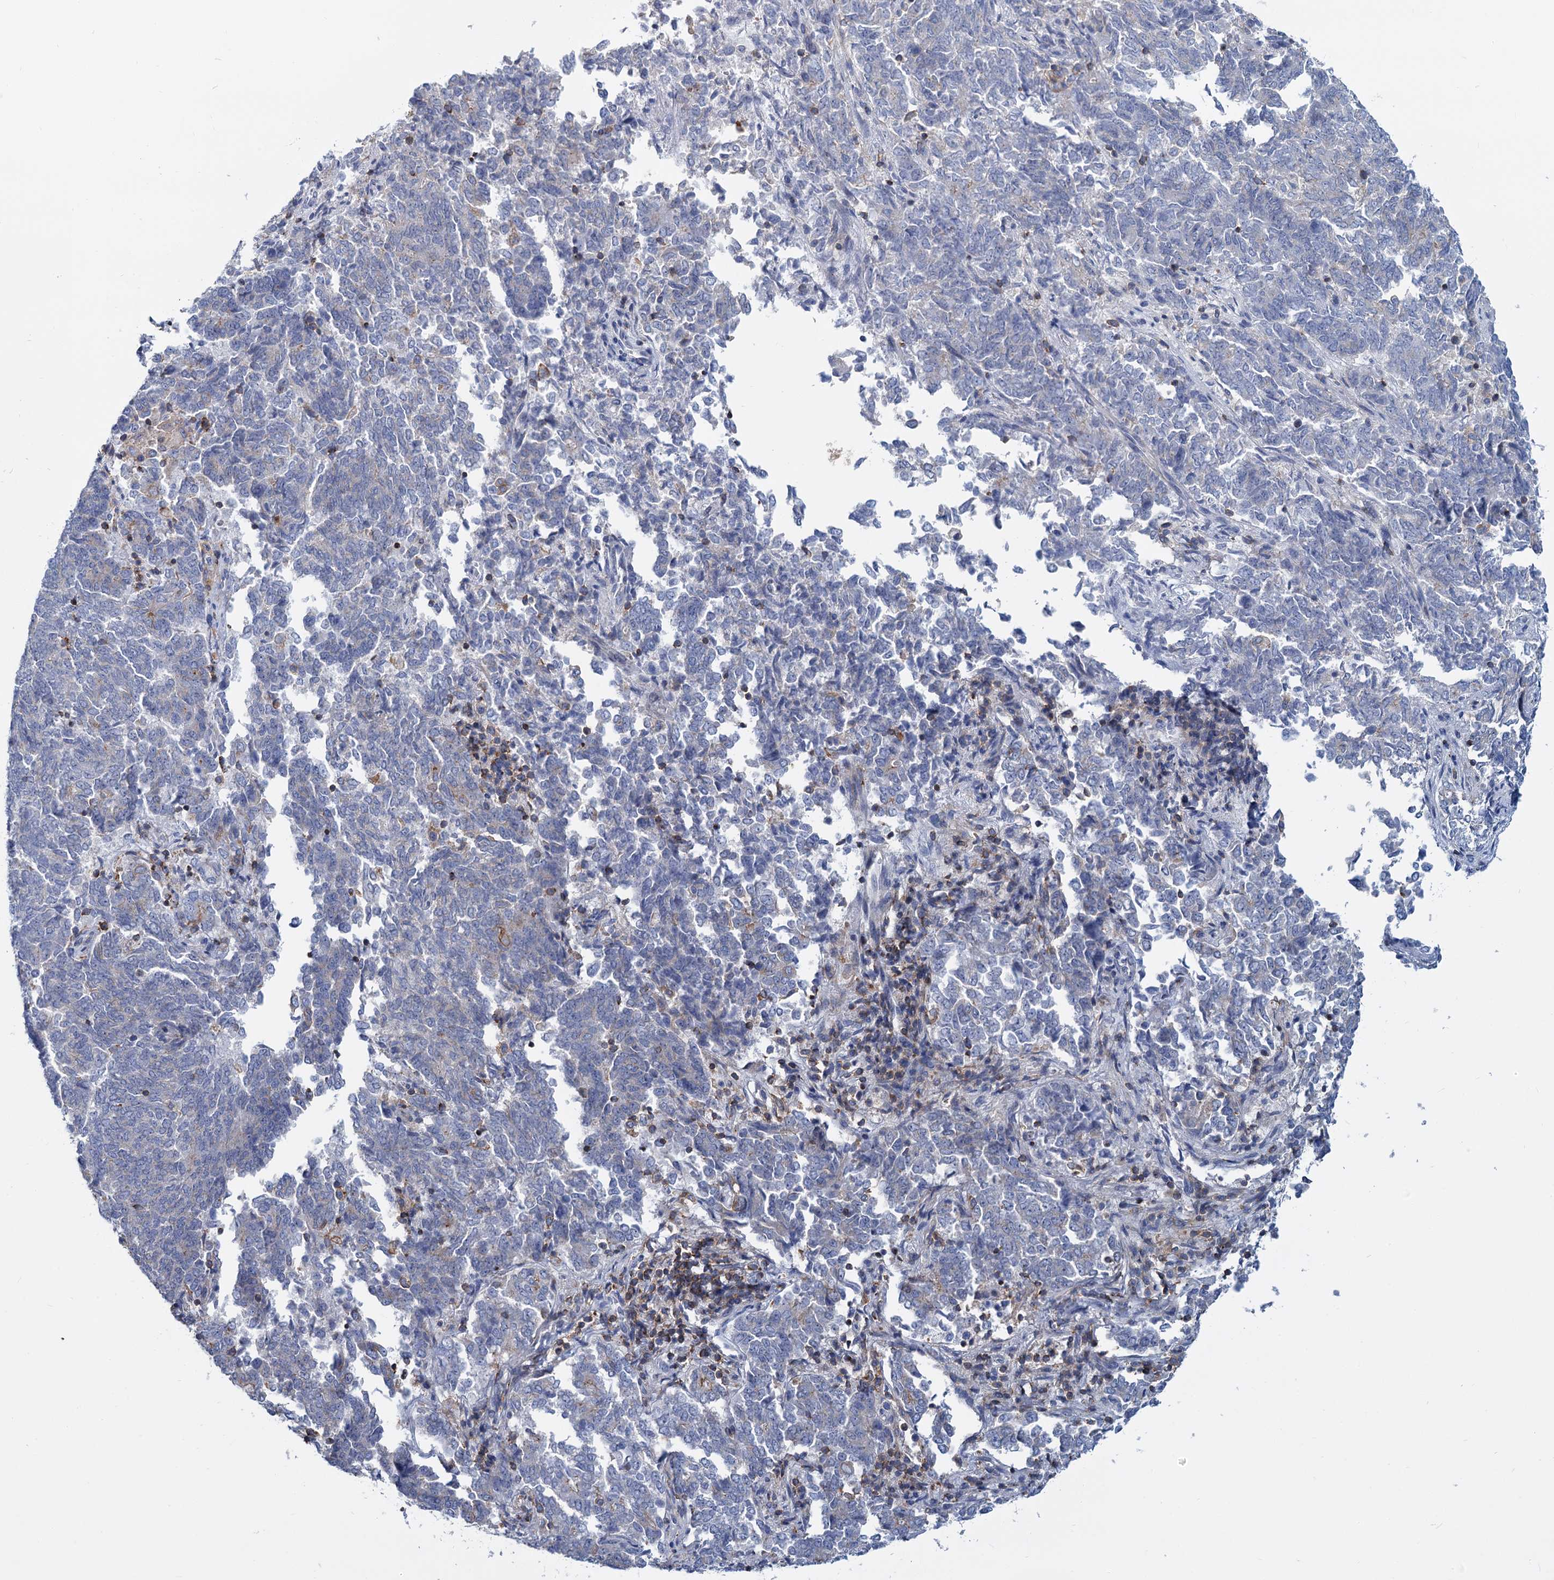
{"staining": {"intensity": "negative", "quantity": "none", "location": "none"}, "tissue": "endometrial cancer", "cell_type": "Tumor cells", "image_type": "cancer", "snomed": [{"axis": "morphology", "description": "Adenocarcinoma, NOS"}, {"axis": "topography", "description": "Endometrium"}], "caption": "Immunohistochemistry (IHC) micrograph of neoplastic tissue: human endometrial adenocarcinoma stained with DAB displays no significant protein positivity in tumor cells.", "gene": "LRCH4", "patient": {"sex": "female", "age": 80}}